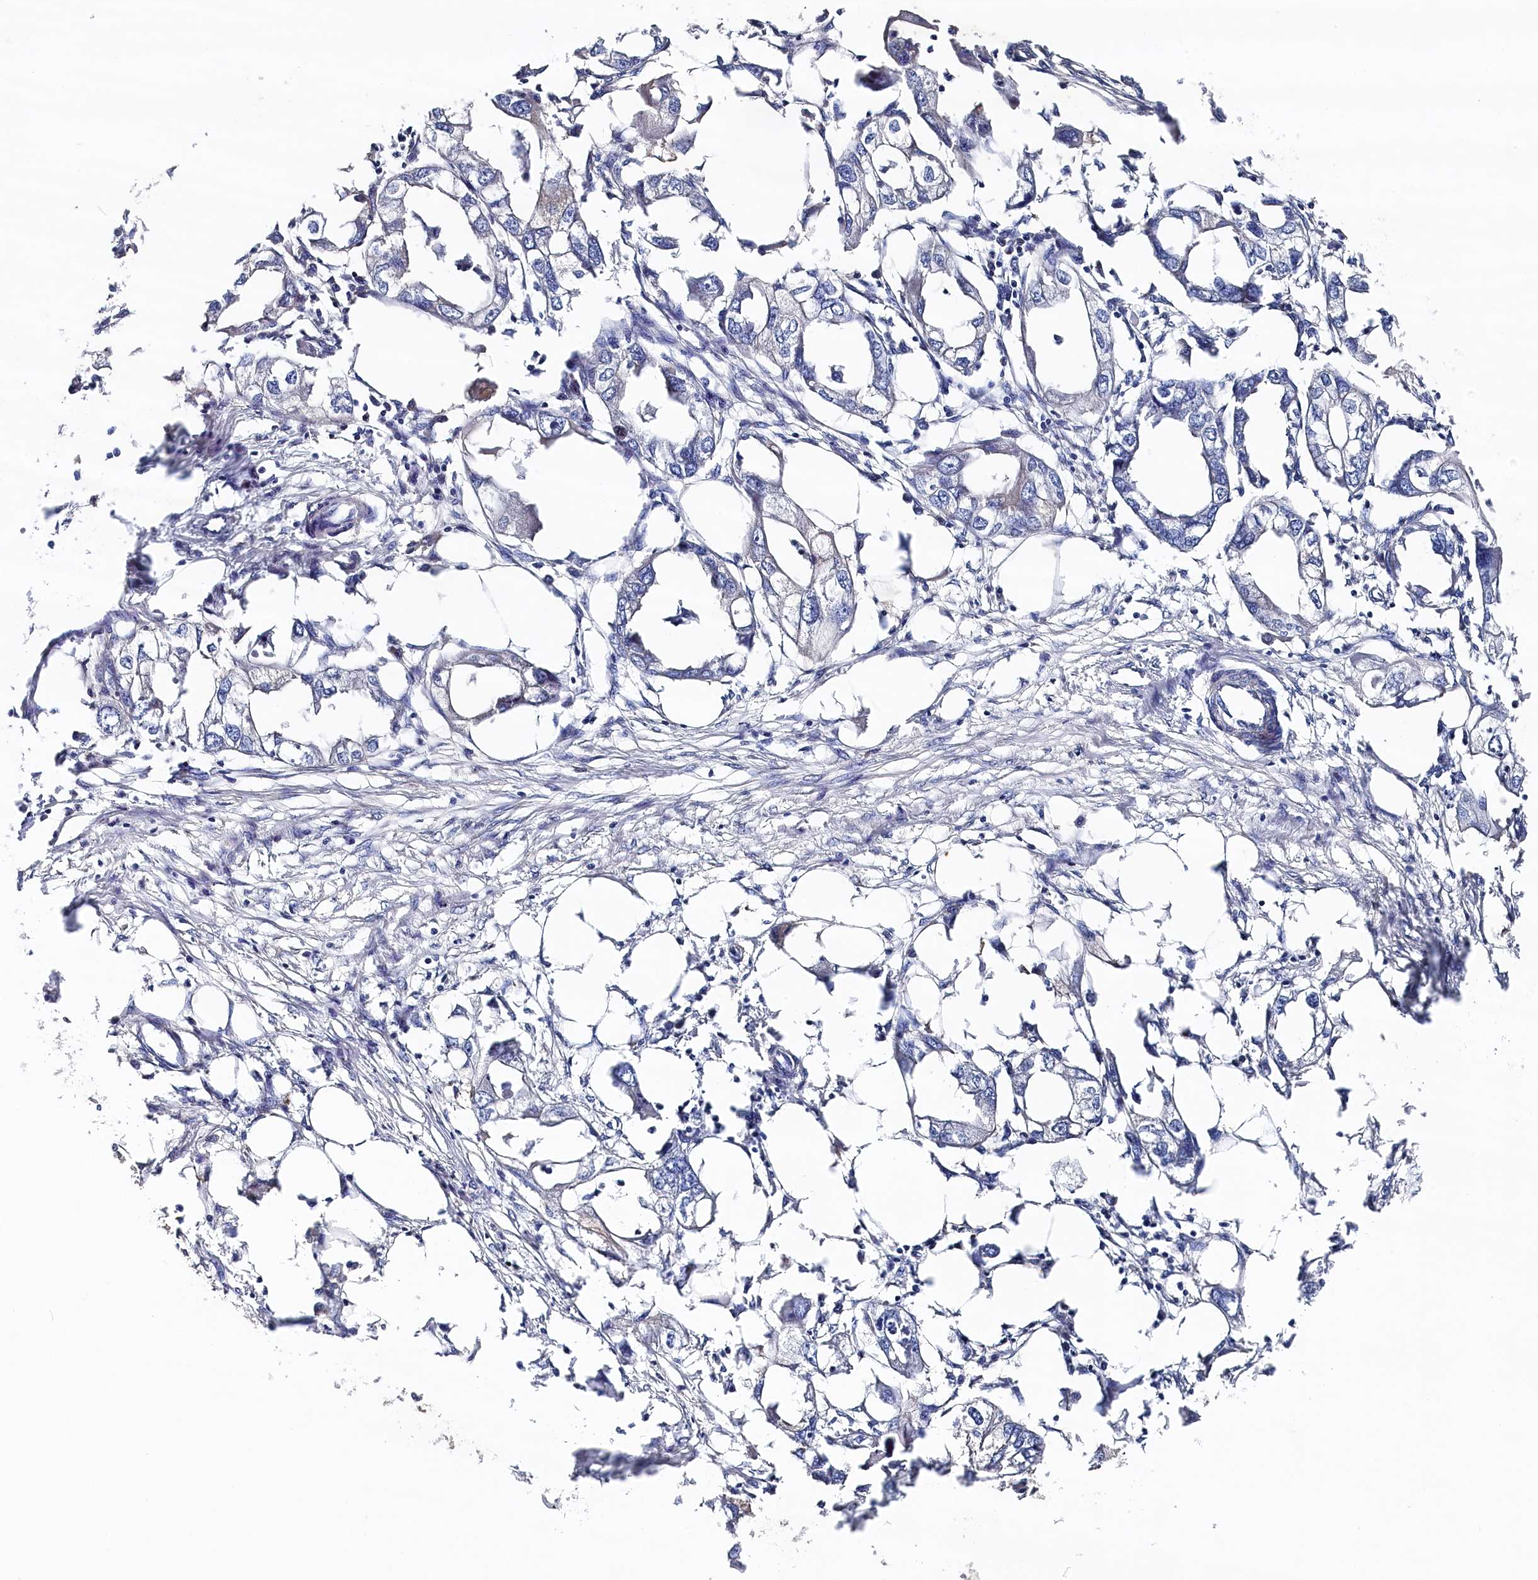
{"staining": {"intensity": "negative", "quantity": "none", "location": "none"}, "tissue": "endometrial cancer", "cell_type": "Tumor cells", "image_type": "cancer", "snomed": [{"axis": "morphology", "description": "Adenocarcinoma, NOS"}, {"axis": "morphology", "description": "Adenocarcinoma, metastatic, NOS"}, {"axis": "topography", "description": "Adipose tissue"}, {"axis": "topography", "description": "Endometrium"}], "caption": "The image exhibits no significant staining in tumor cells of endometrial cancer. Nuclei are stained in blue.", "gene": "BHMT", "patient": {"sex": "female", "age": 67}}